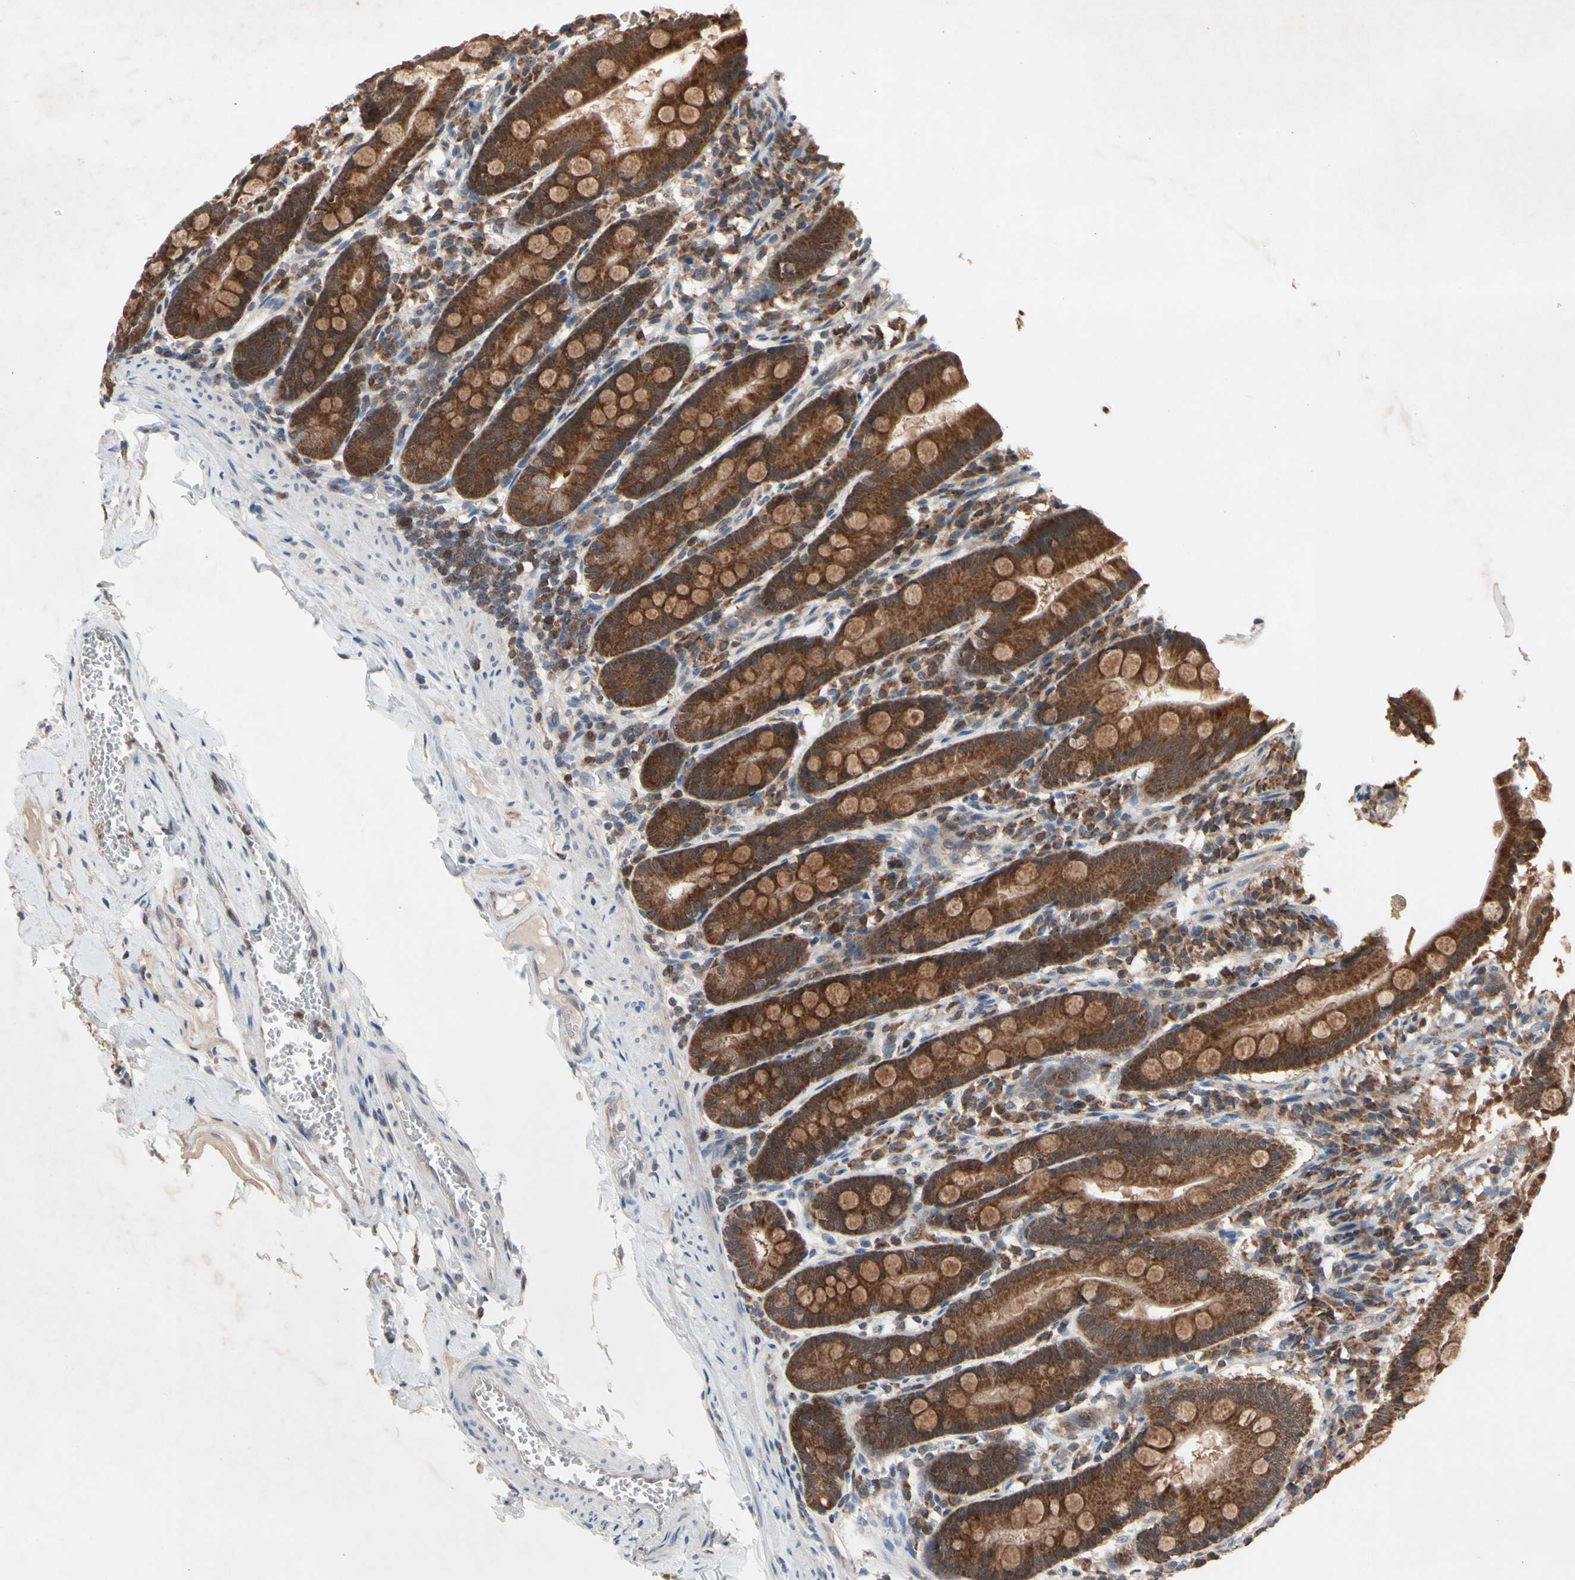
{"staining": {"intensity": "strong", "quantity": ">75%", "location": "cytoplasmic/membranous,nuclear"}, "tissue": "duodenum", "cell_type": "Glandular cells", "image_type": "normal", "snomed": [{"axis": "morphology", "description": "Normal tissue, NOS"}, {"axis": "topography", "description": "Duodenum"}], "caption": "This image shows normal duodenum stained with IHC to label a protein in brown. The cytoplasmic/membranous,nuclear of glandular cells show strong positivity for the protein. Nuclei are counter-stained blue.", "gene": "MTHFS", "patient": {"sex": "male", "age": 50}}